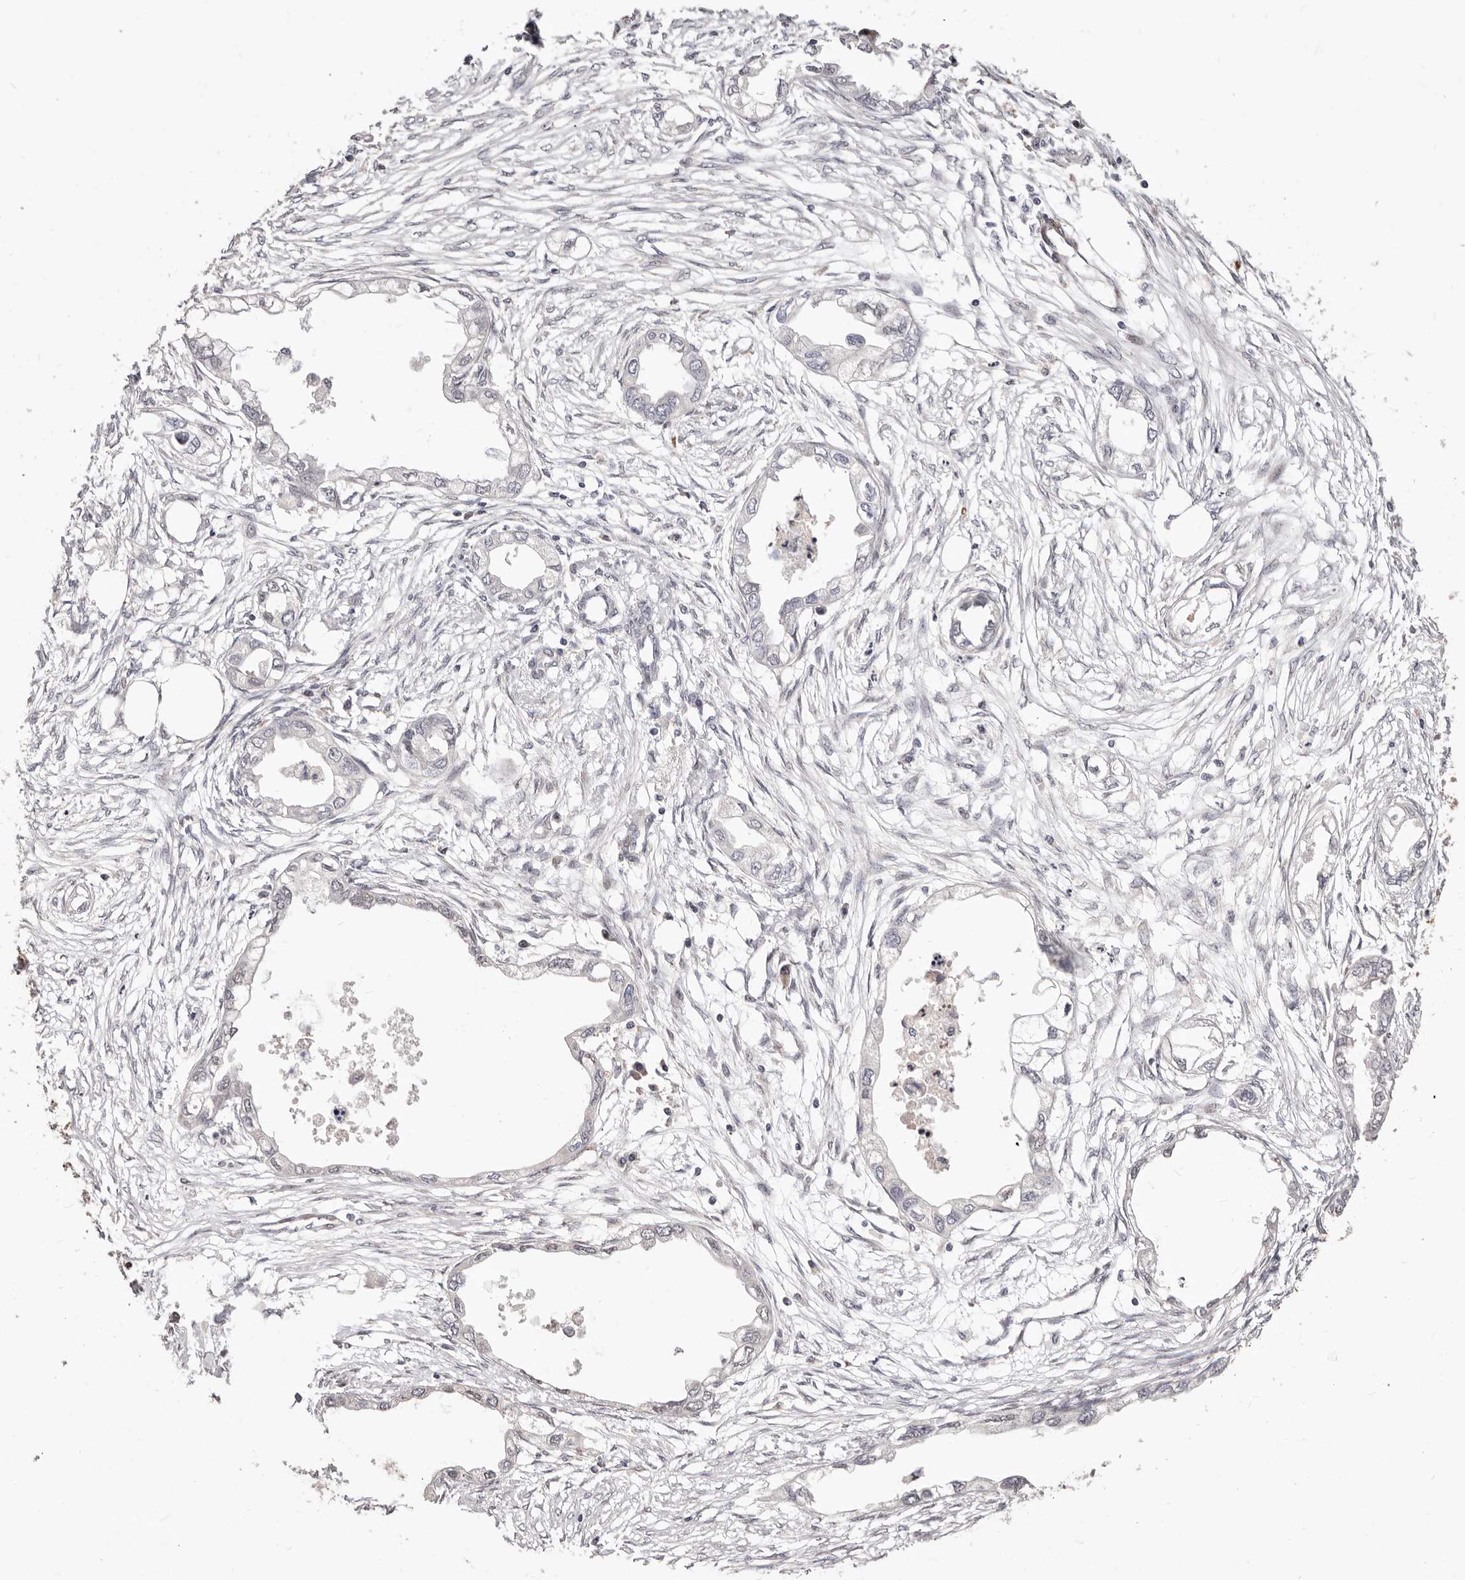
{"staining": {"intensity": "negative", "quantity": "none", "location": "none"}, "tissue": "endometrial cancer", "cell_type": "Tumor cells", "image_type": "cancer", "snomed": [{"axis": "morphology", "description": "Adenocarcinoma, NOS"}, {"axis": "morphology", "description": "Adenocarcinoma, metastatic, NOS"}, {"axis": "topography", "description": "Adipose tissue"}, {"axis": "topography", "description": "Endometrium"}], "caption": "Immunohistochemistry (IHC) micrograph of human endometrial cancer stained for a protein (brown), which exhibits no positivity in tumor cells.", "gene": "SRCAP", "patient": {"sex": "female", "age": 67}}